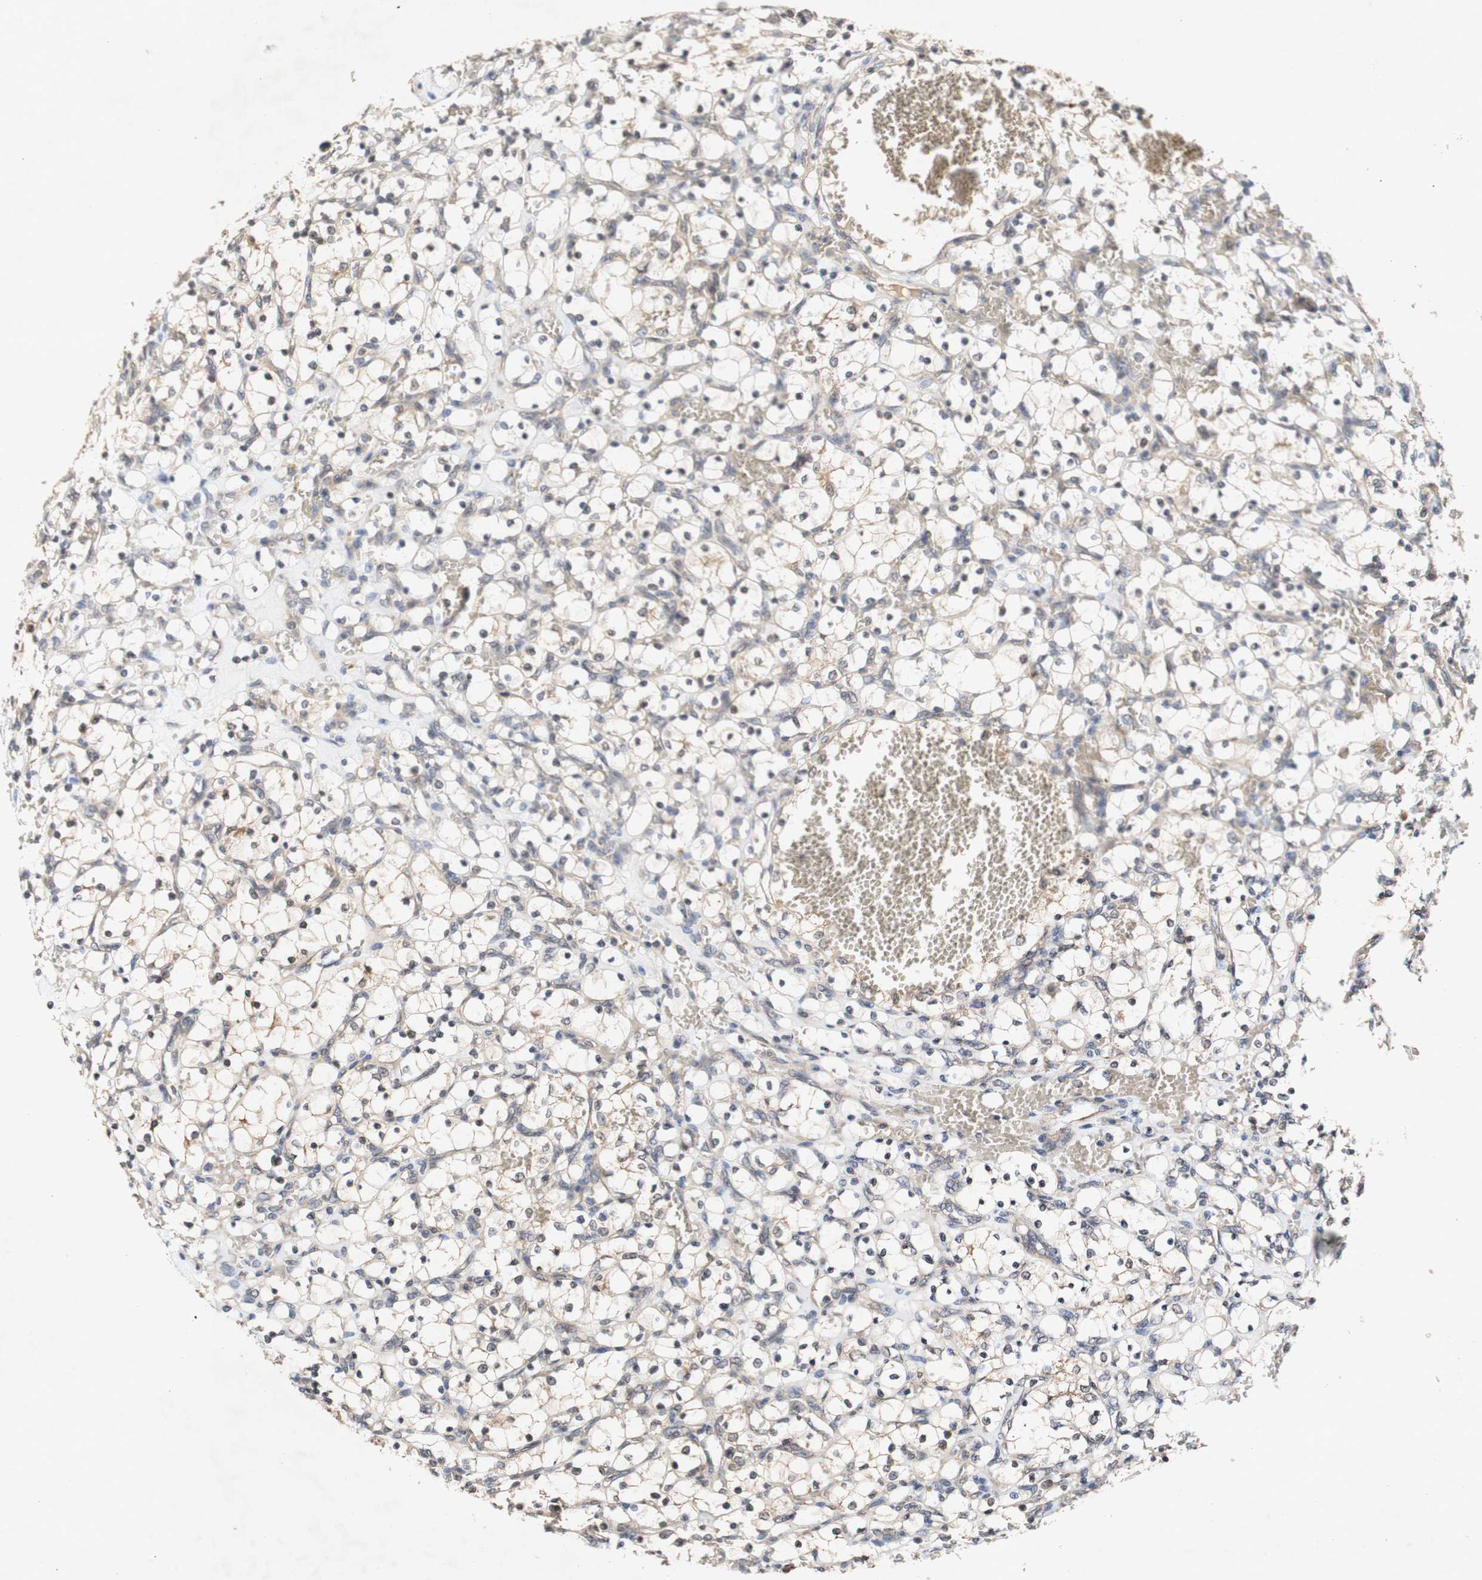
{"staining": {"intensity": "weak", "quantity": ">75%", "location": "cytoplasmic/membranous,nuclear"}, "tissue": "renal cancer", "cell_type": "Tumor cells", "image_type": "cancer", "snomed": [{"axis": "morphology", "description": "Adenocarcinoma, NOS"}, {"axis": "topography", "description": "Kidney"}], "caption": "The histopathology image demonstrates immunohistochemical staining of renal cancer (adenocarcinoma). There is weak cytoplasmic/membranous and nuclear positivity is identified in about >75% of tumor cells.", "gene": "PIN1", "patient": {"sex": "female", "age": 69}}